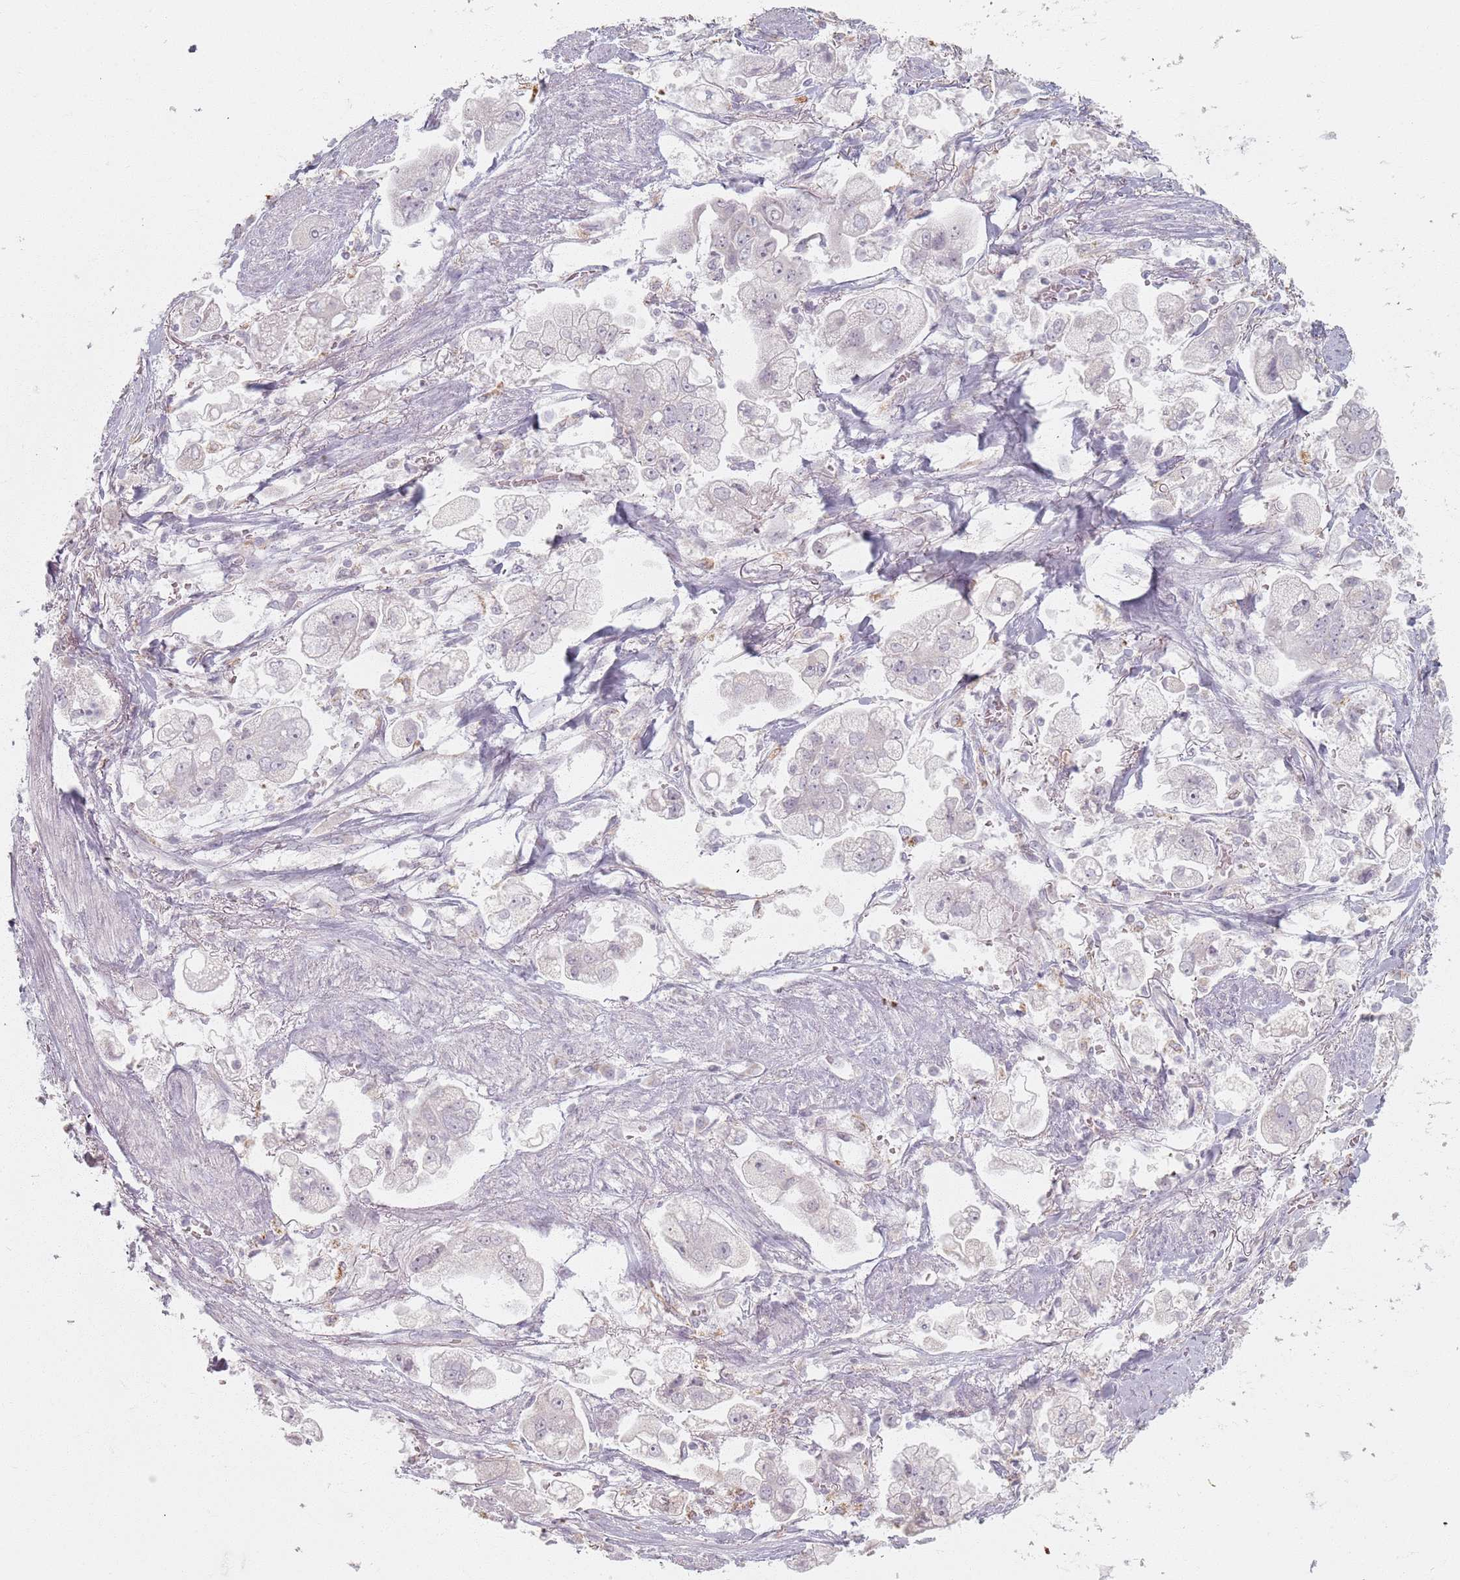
{"staining": {"intensity": "negative", "quantity": "none", "location": "none"}, "tissue": "stomach cancer", "cell_type": "Tumor cells", "image_type": "cancer", "snomed": [{"axis": "morphology", "description": "Adenocarcinoma, NOS"}, {"axis": "topography", "description": "Stomach"}], "caption": "Stomach cancer (adenocarcinoma) was stained to show a protein in brown. There is no significant staining in tumor cells.", "gene": "PKD2L2", "patient": {"sex": "male", "age": 62}}